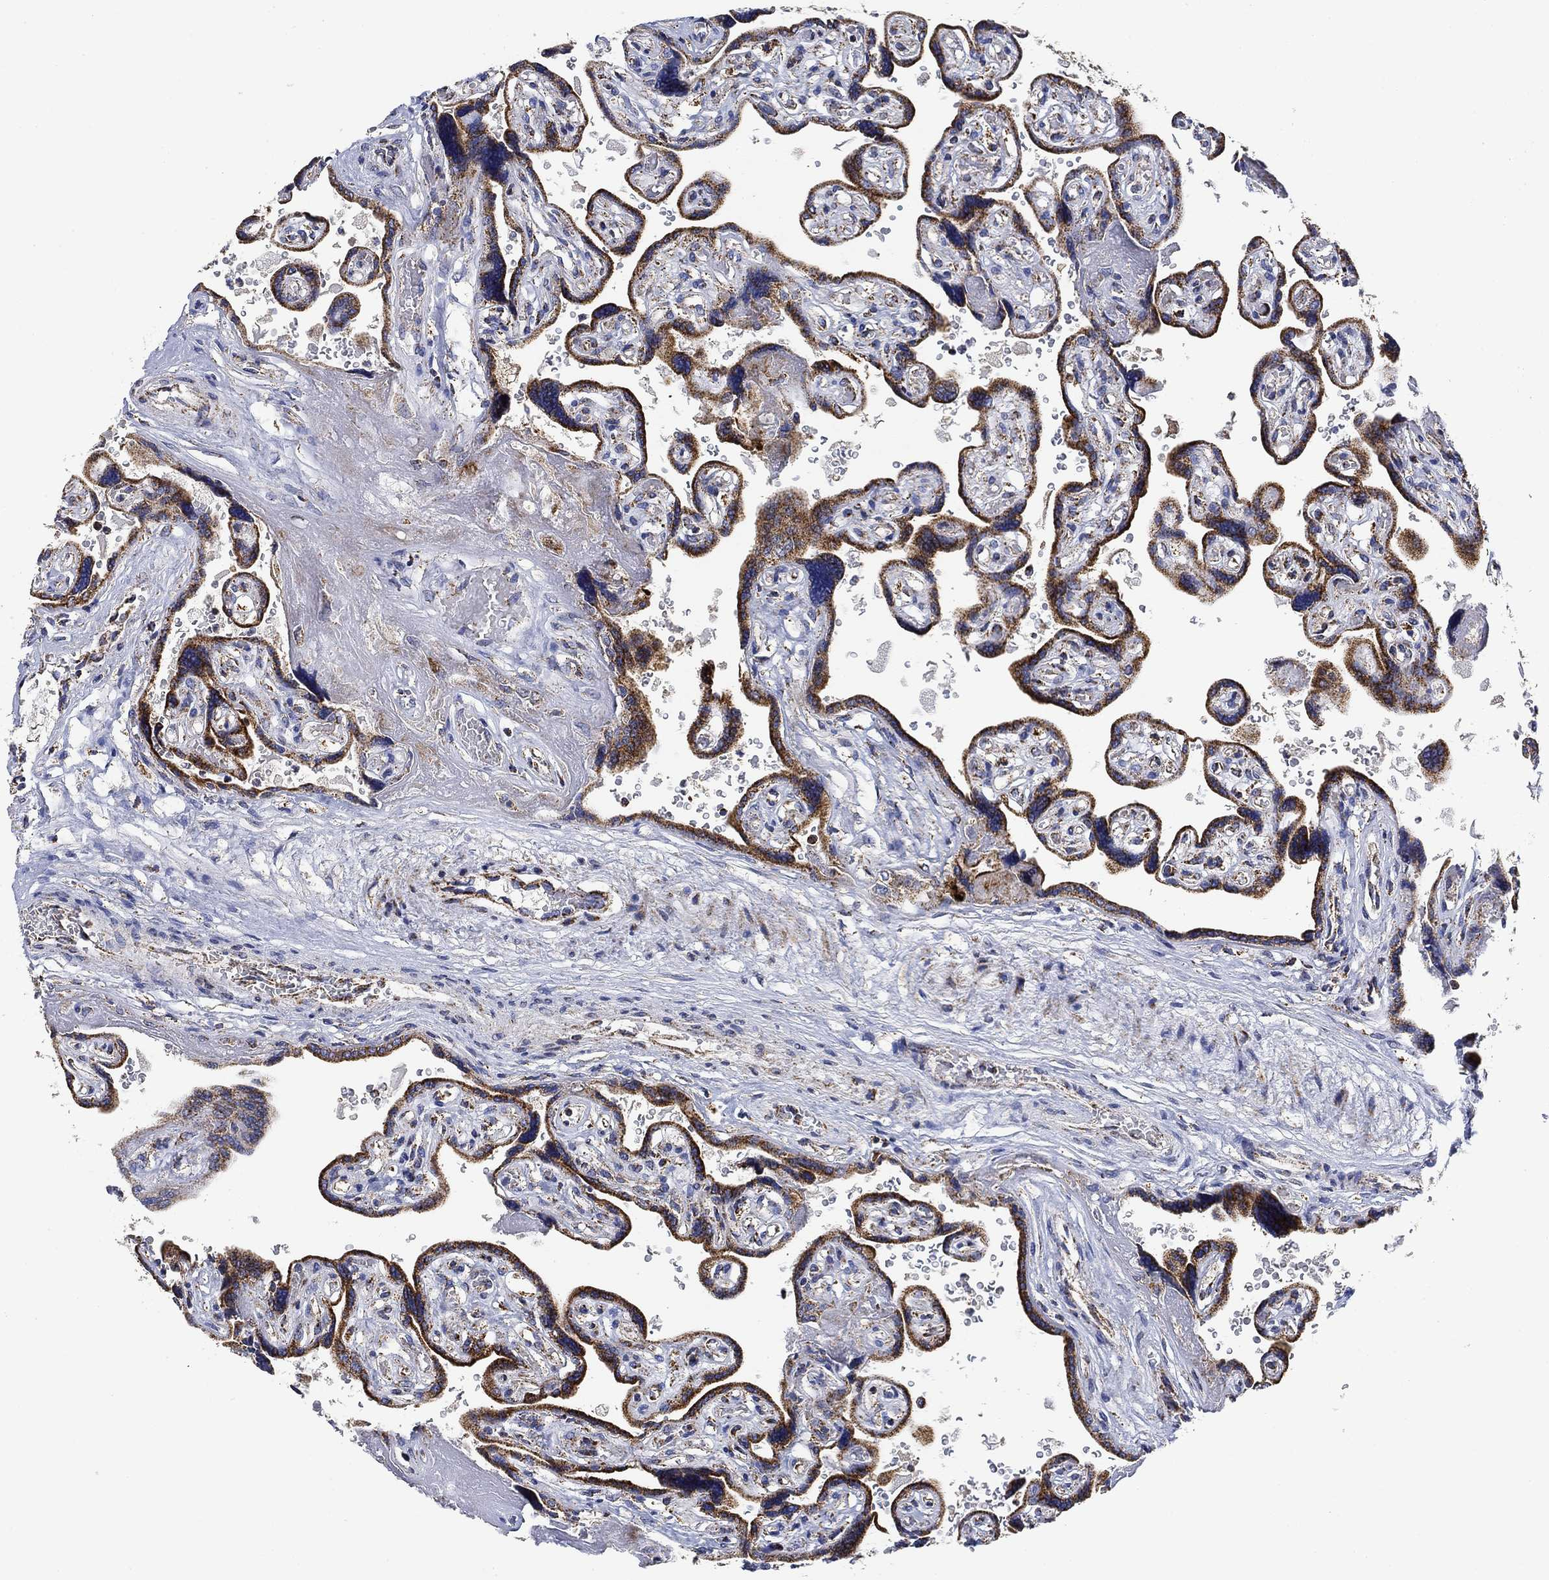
{"staining": {"intensity": "weak", "quantity": ">75%", "location": "cytoplasmic/membranous"}, "tissue": "placenta", "cell_type": "Decidual cells", "image_type": "normal", "snomed": [{"axis": "morphology", "description": "Normal tissue, NOS"}, {"axis": "topography", "description": "Placenta"}], "caption": "A low amount of weak cytoplasmic/membranous positivity is identified in approximately >75% of decidual cells in benign placenta.", "gene": "NDUFS3", "patient": {"sex": "female", "age": 32}}